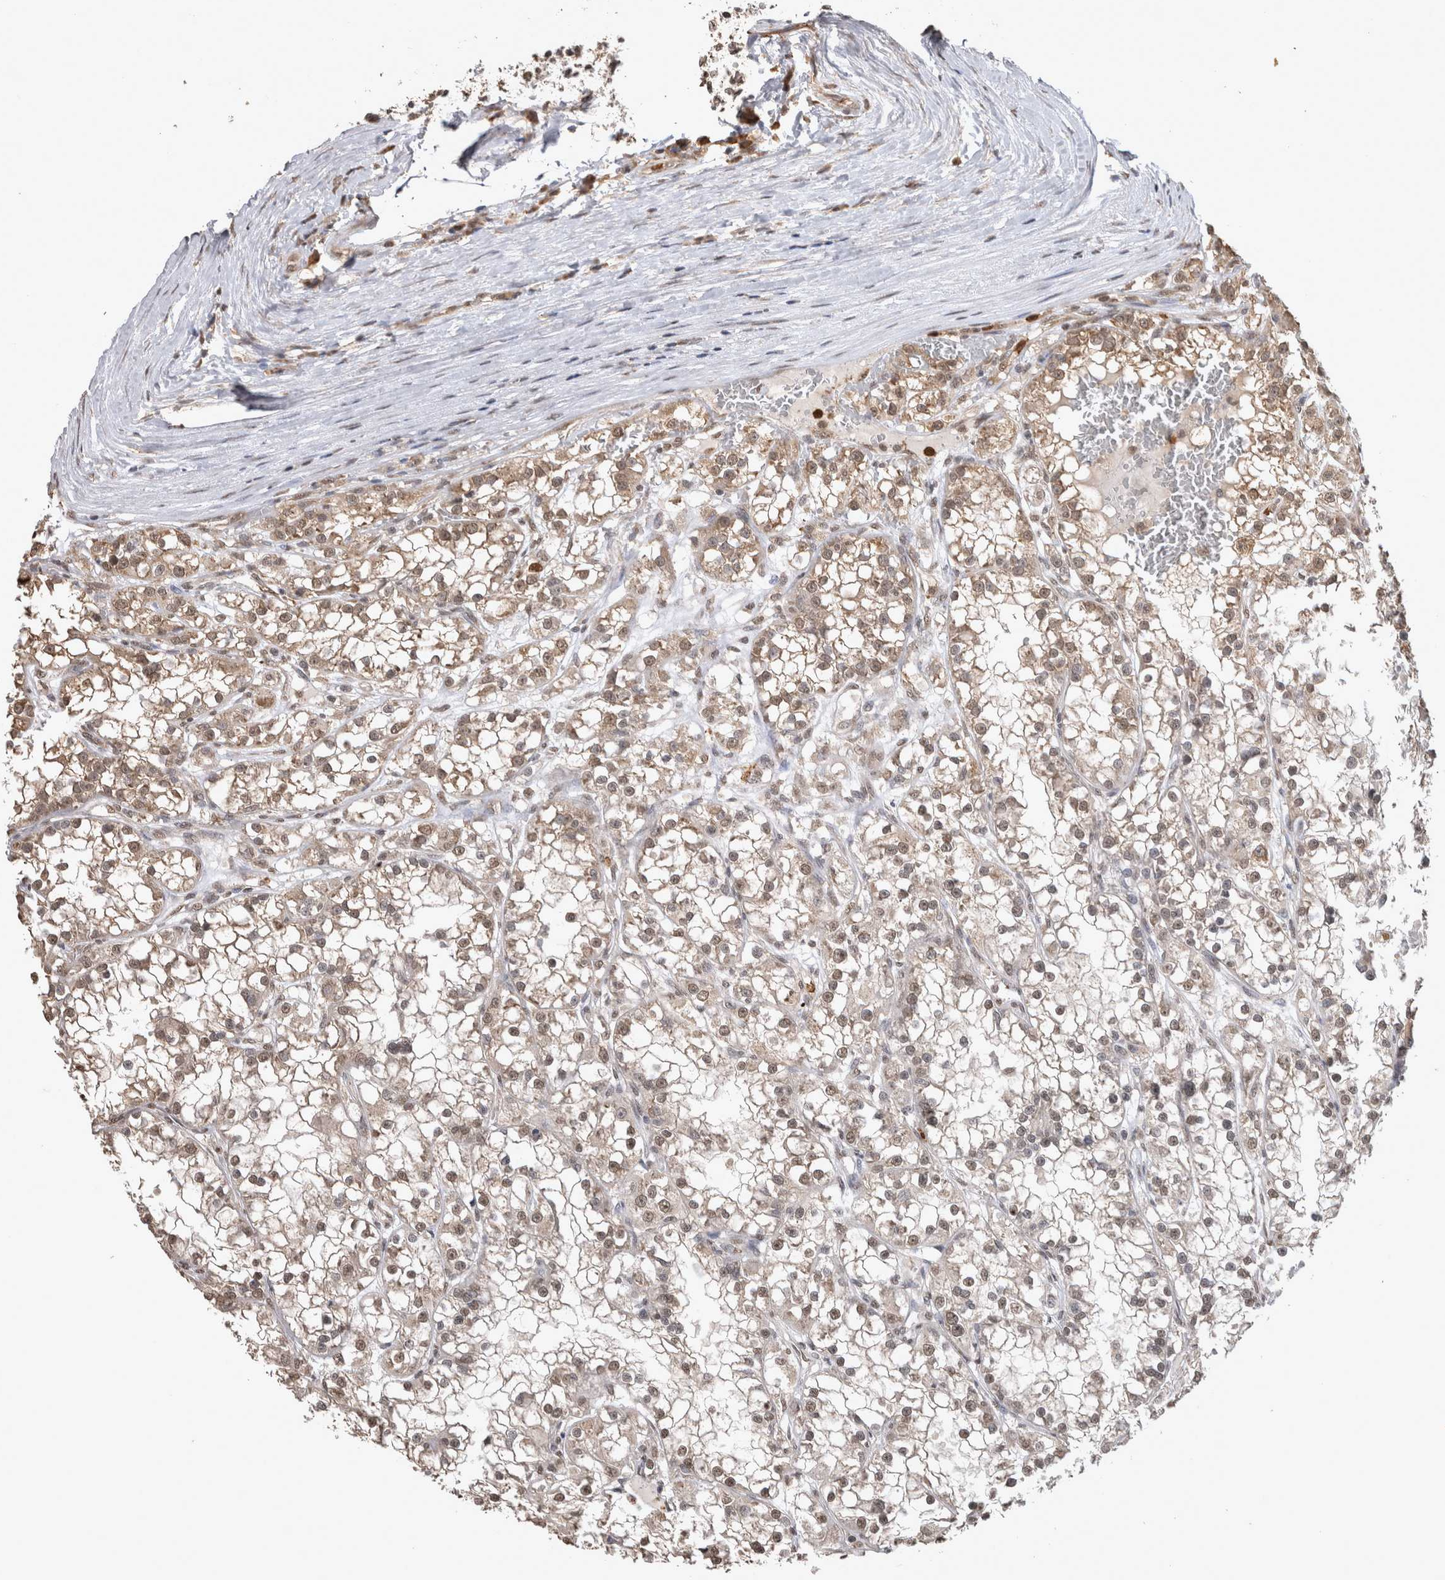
{"staining": {"intensity": "weak", "quantity": ">75%", "location": "cytoplasmic/membranous,nuclear"}, "tissue": "renal cancer", "cell_type": "Tumor cells", "image_type": "cancer", "snomed": [{"axis": "morphology", "description": "Adenocarcinoma, NOS"}, {"axis": "topography", "description": "Kidney"}], "caption": "Tumor cells display low levels of weak cytoplasmic/membranous and nuclear expression in about >75% of cells in adenocarcinoma (renal). (DAB IHC, brown staining for protein, blue staining for nuclei).", "gene": "PAK4", "patient": {"sex": "female", "age": 52}}